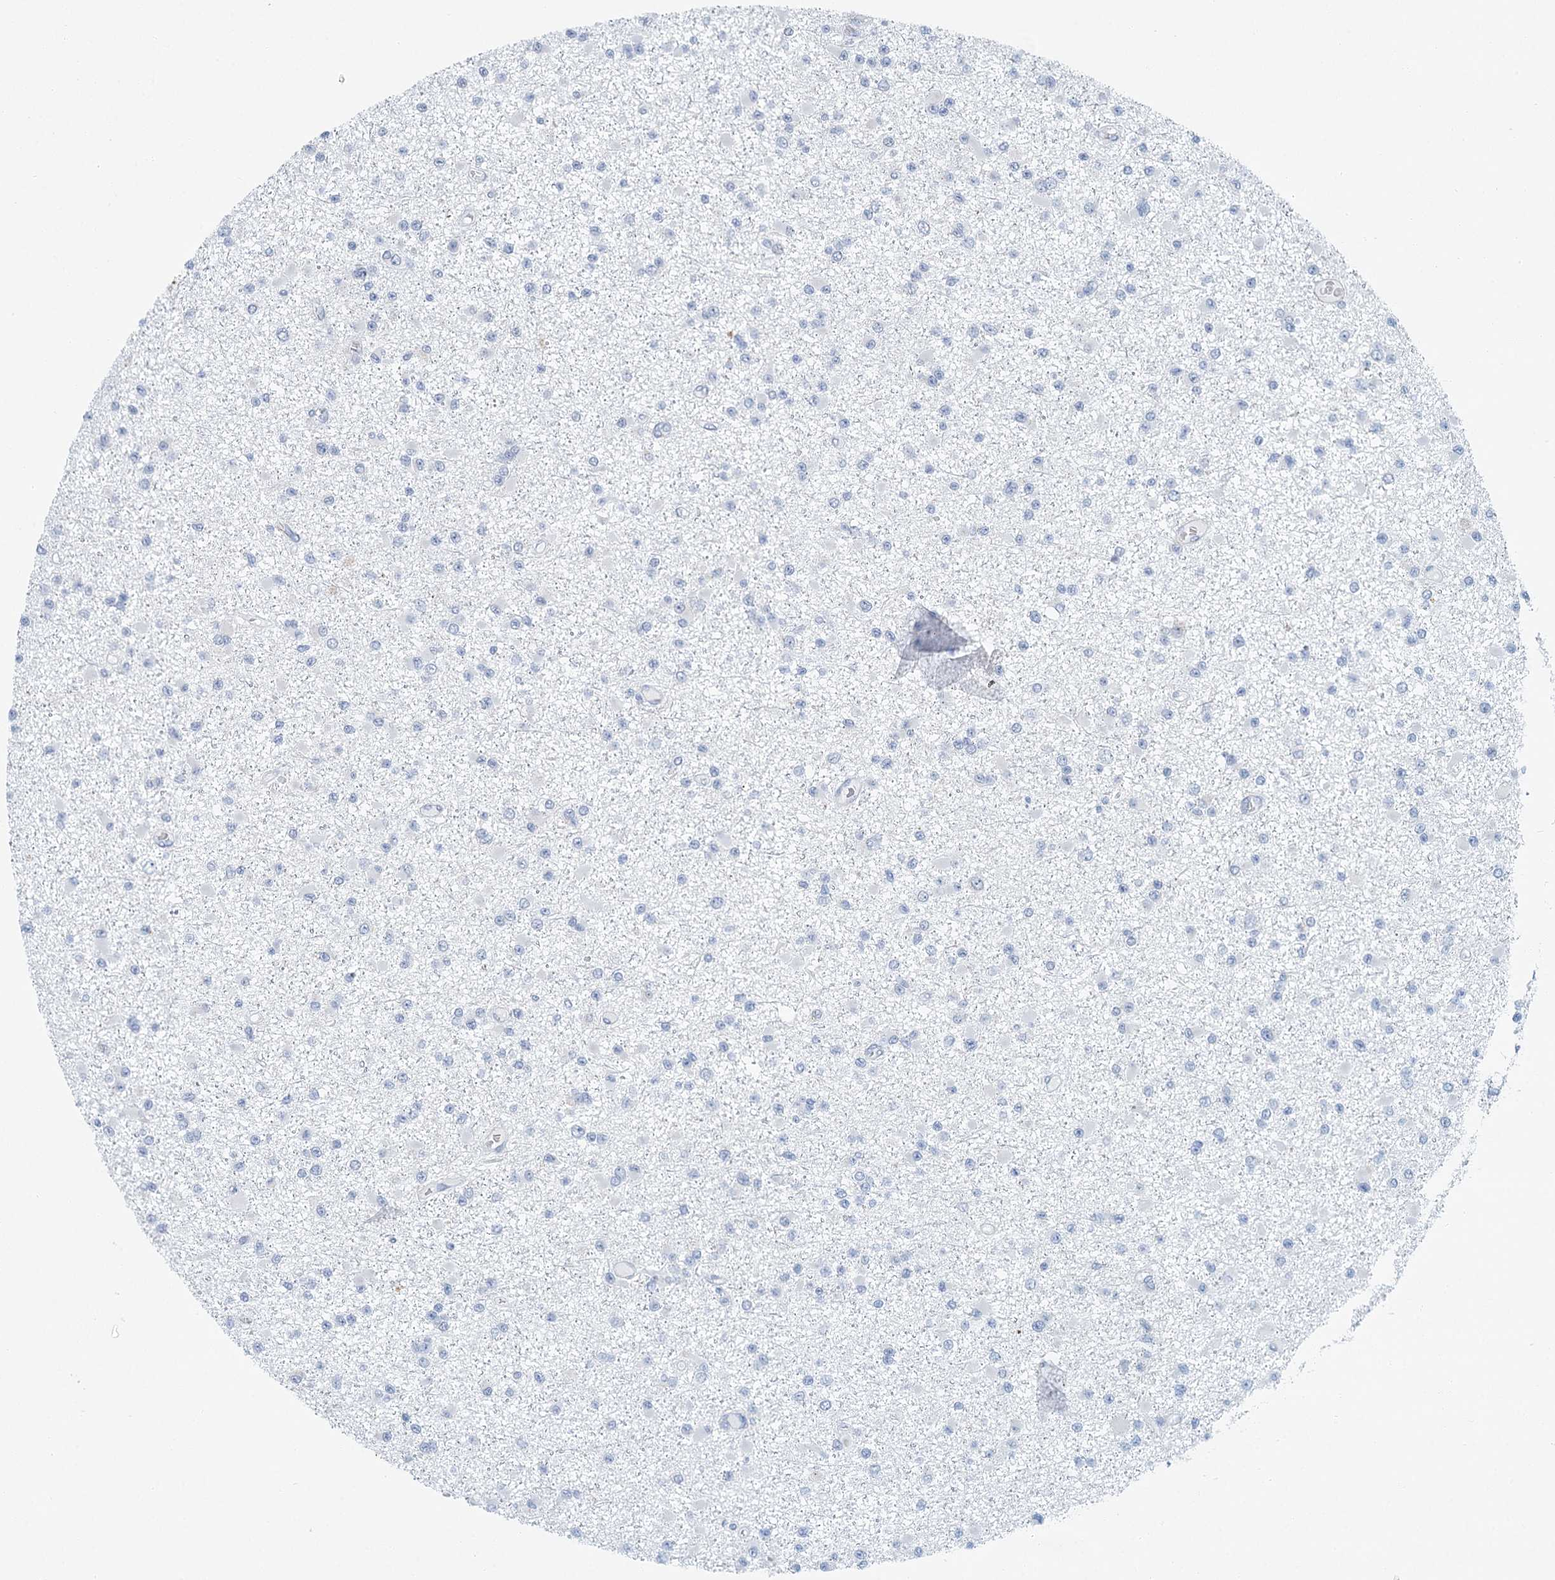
{"staining": {"intensity": "negative", "quantity": "none", "location": "none"}, "tissue": "glioma", "cell_type": "Tumor cells", "image_type": "cancer", "snomed": [{"axis": "morphology", "description": "Glioma, malignant, Low grade"}, {"axis": "topography", "description": "Brain"}], "caption": "A high-resolution photomicrograph shows IHC staining of malignant glioma (low-grade), which shows no significant positivity in tumor cells.", "gene": "ZNF527", "patient": {"sex": "female", "age": 22}}